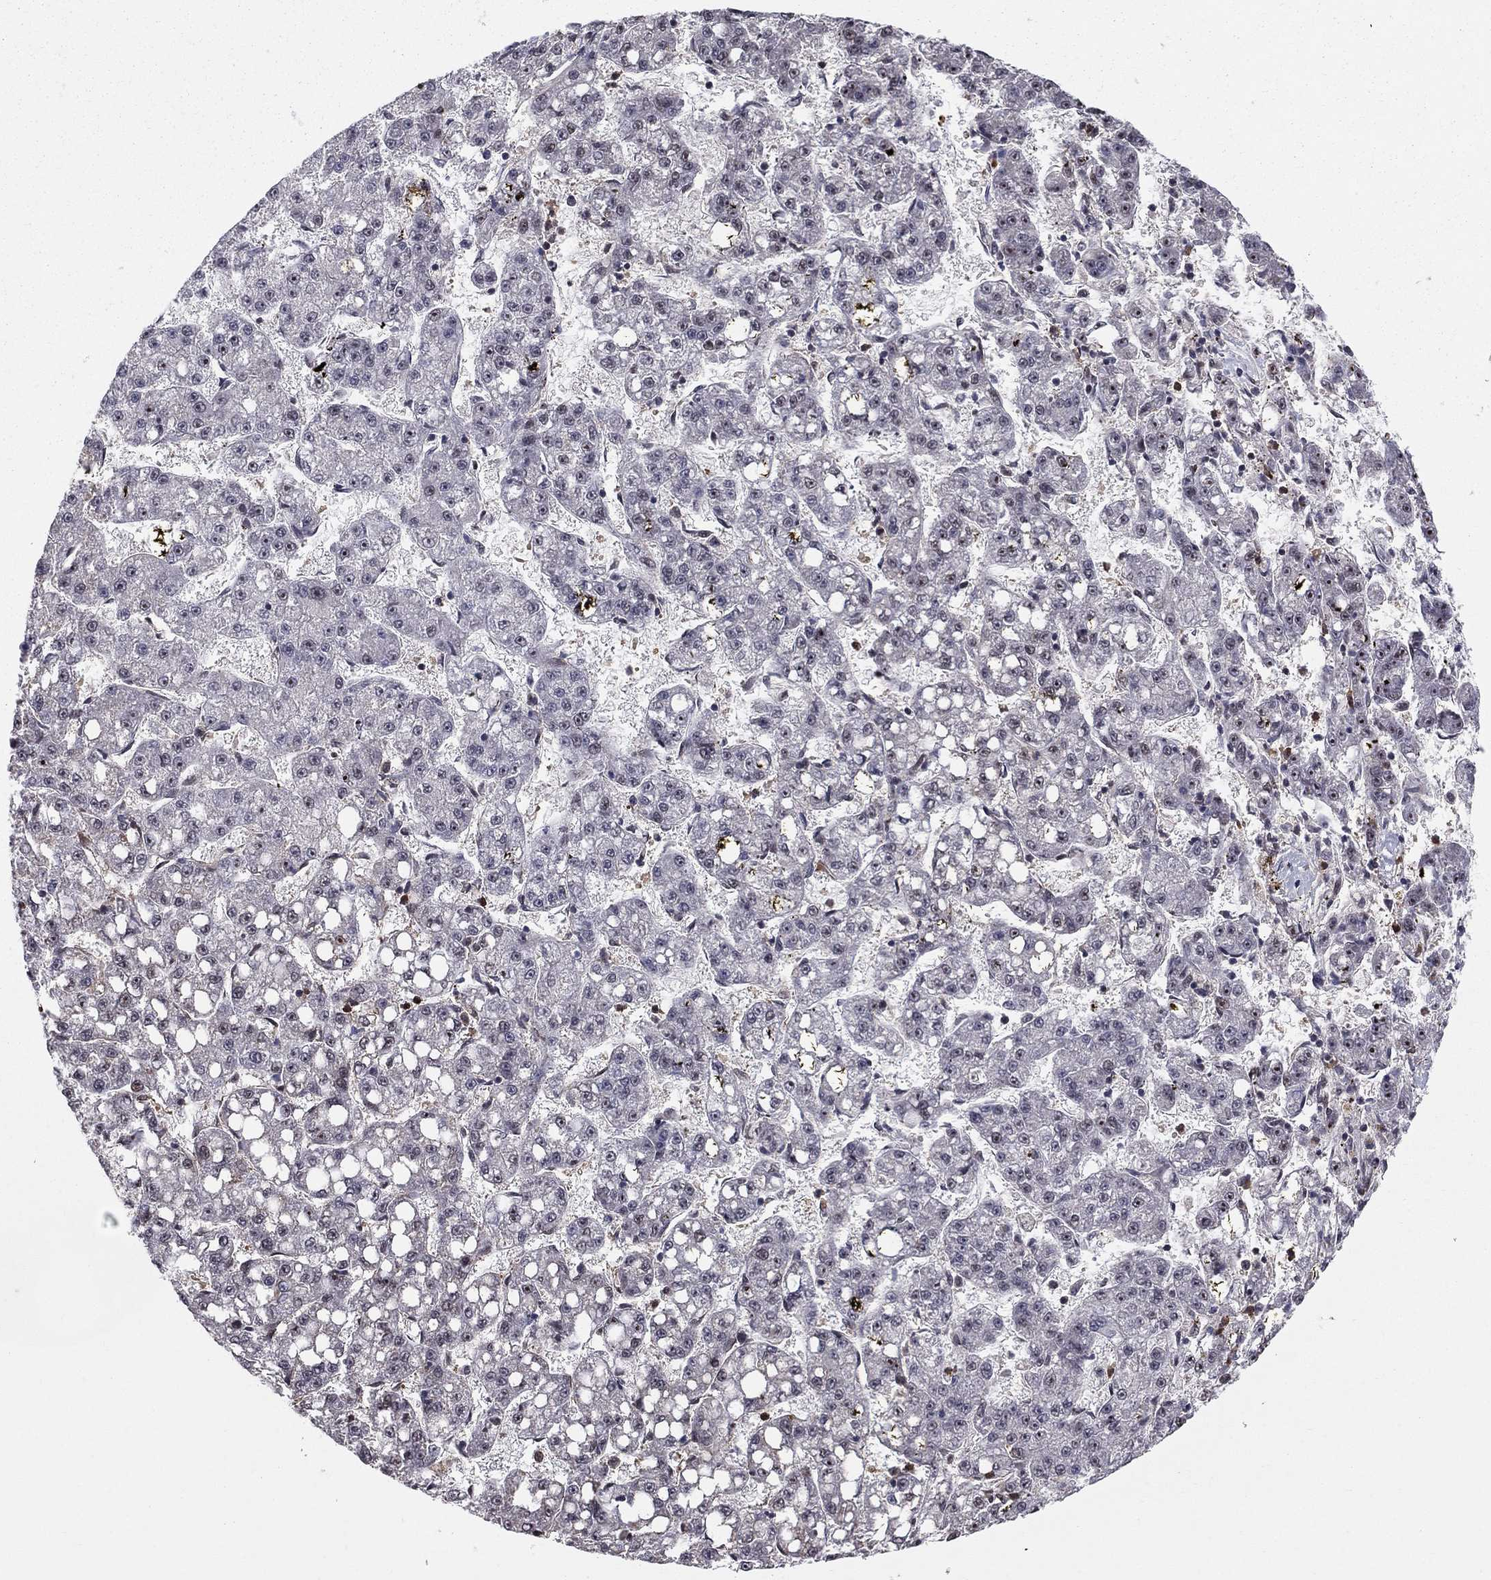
{"staining": {"intensity": "negative", "quantity": "none", "location": "none"}, "tissue": "liver cancer", "cell_type": "Tumor cells", "image_type": "cancer", "snomed": [{"axis": "morphology", "description": "Carcinoma, Hepatocellular, NOS"}, {"axis": "topography", "description": "Liver"}], "caption": "The histopathology image displays no significant staining in tumor cells of hepatocellular carcinoma (liver).", "gene": "SSX2IP", "patient": {"sex": "female", "age": 65}}